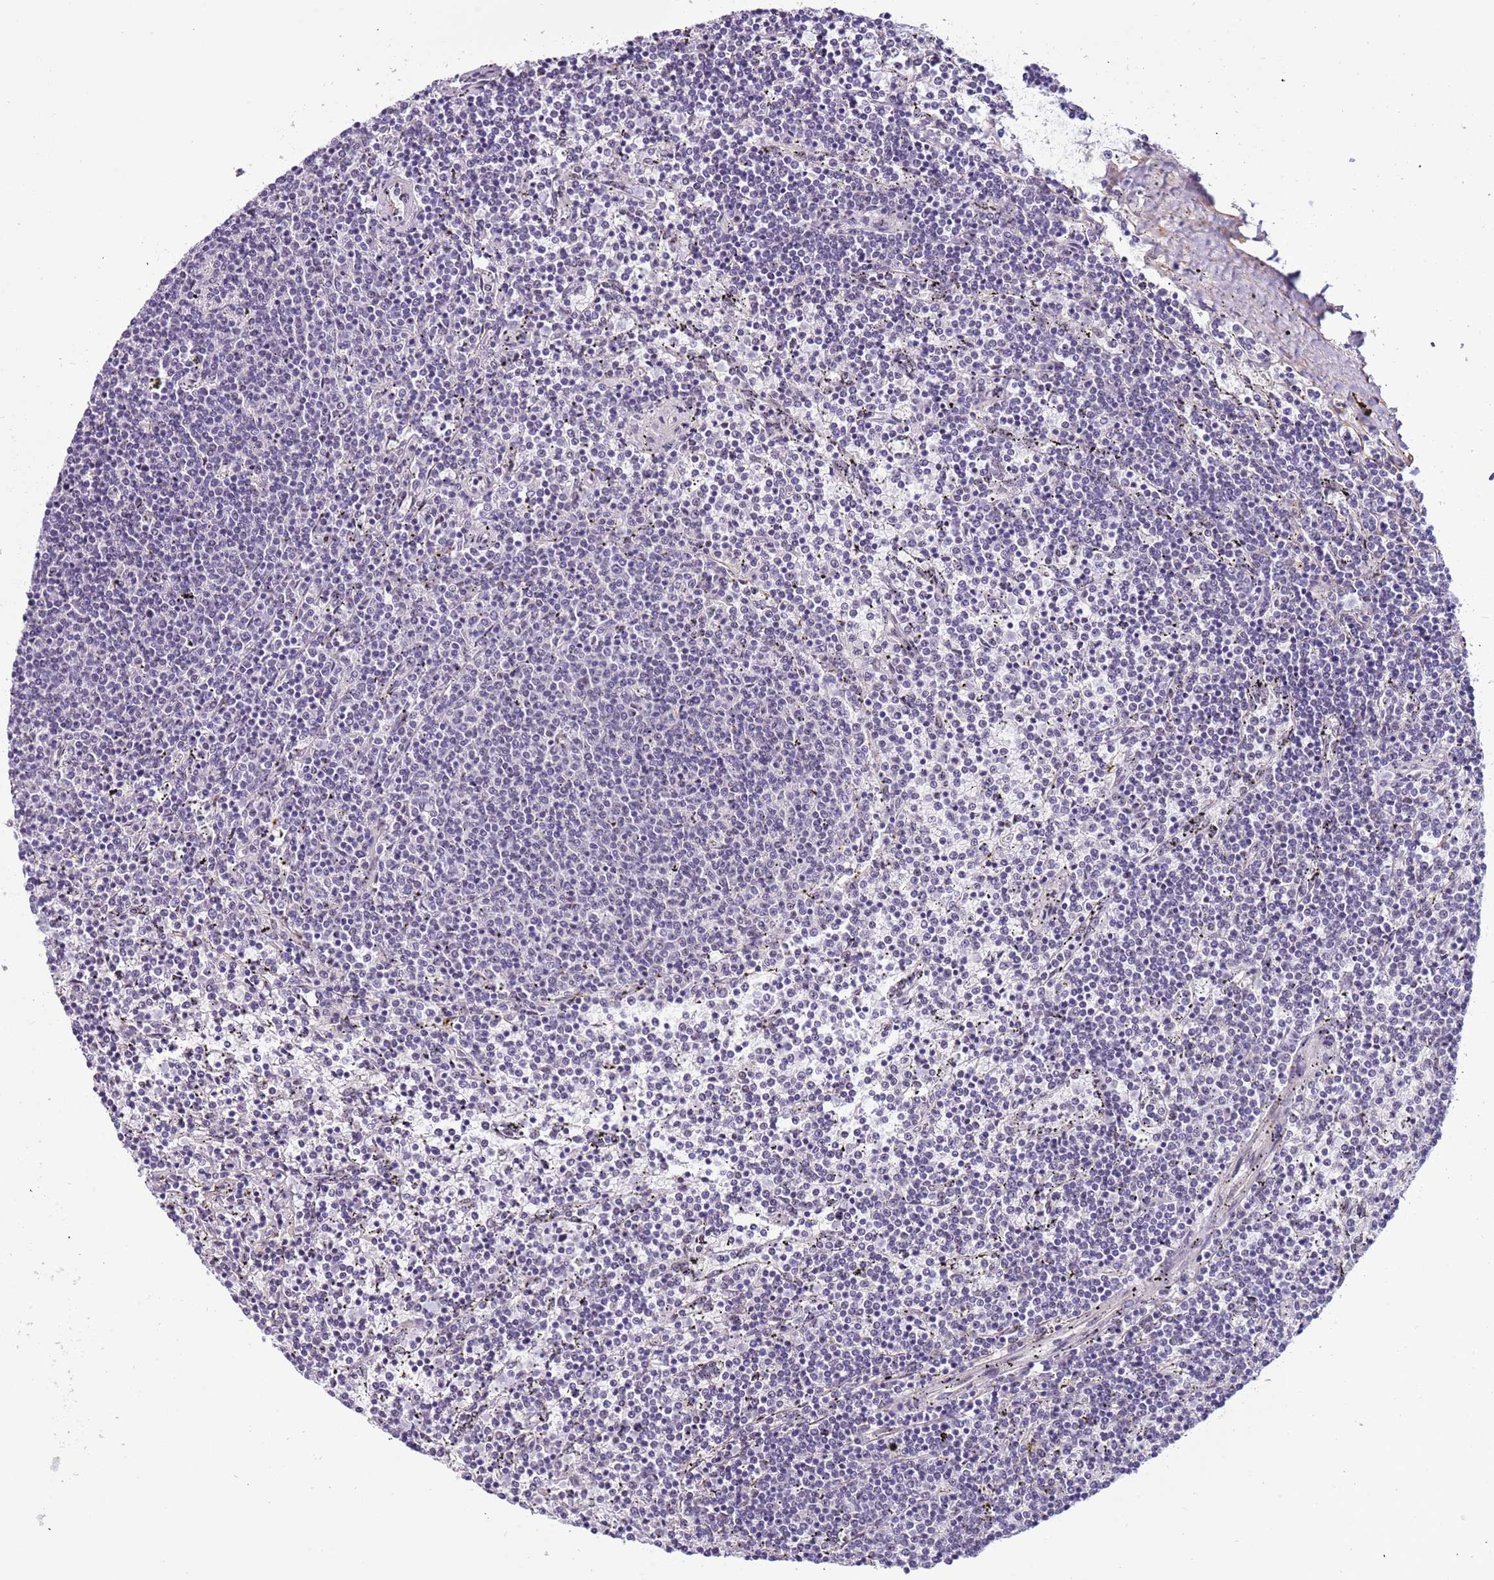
{"staining": {"intensity": "negative", "quantity": "none", "location": "none"}, "tissue": "lymphoma", "cell_type": "Tumor cells", "image_type": "cancer", "snomed": [{"axis": "morphology", "description": "Malignant lymphoma, non-Hodgkin's type, Low grade"}, {"axis": "topography", "description": "Spleen"}], "caption": "Tumor cells show no significant expression in malignant lymphoma, non-Hodgkin's type (low-grade).", "gene": "PLEKHH1", "patient": {"sex": "female", "age": 50}}